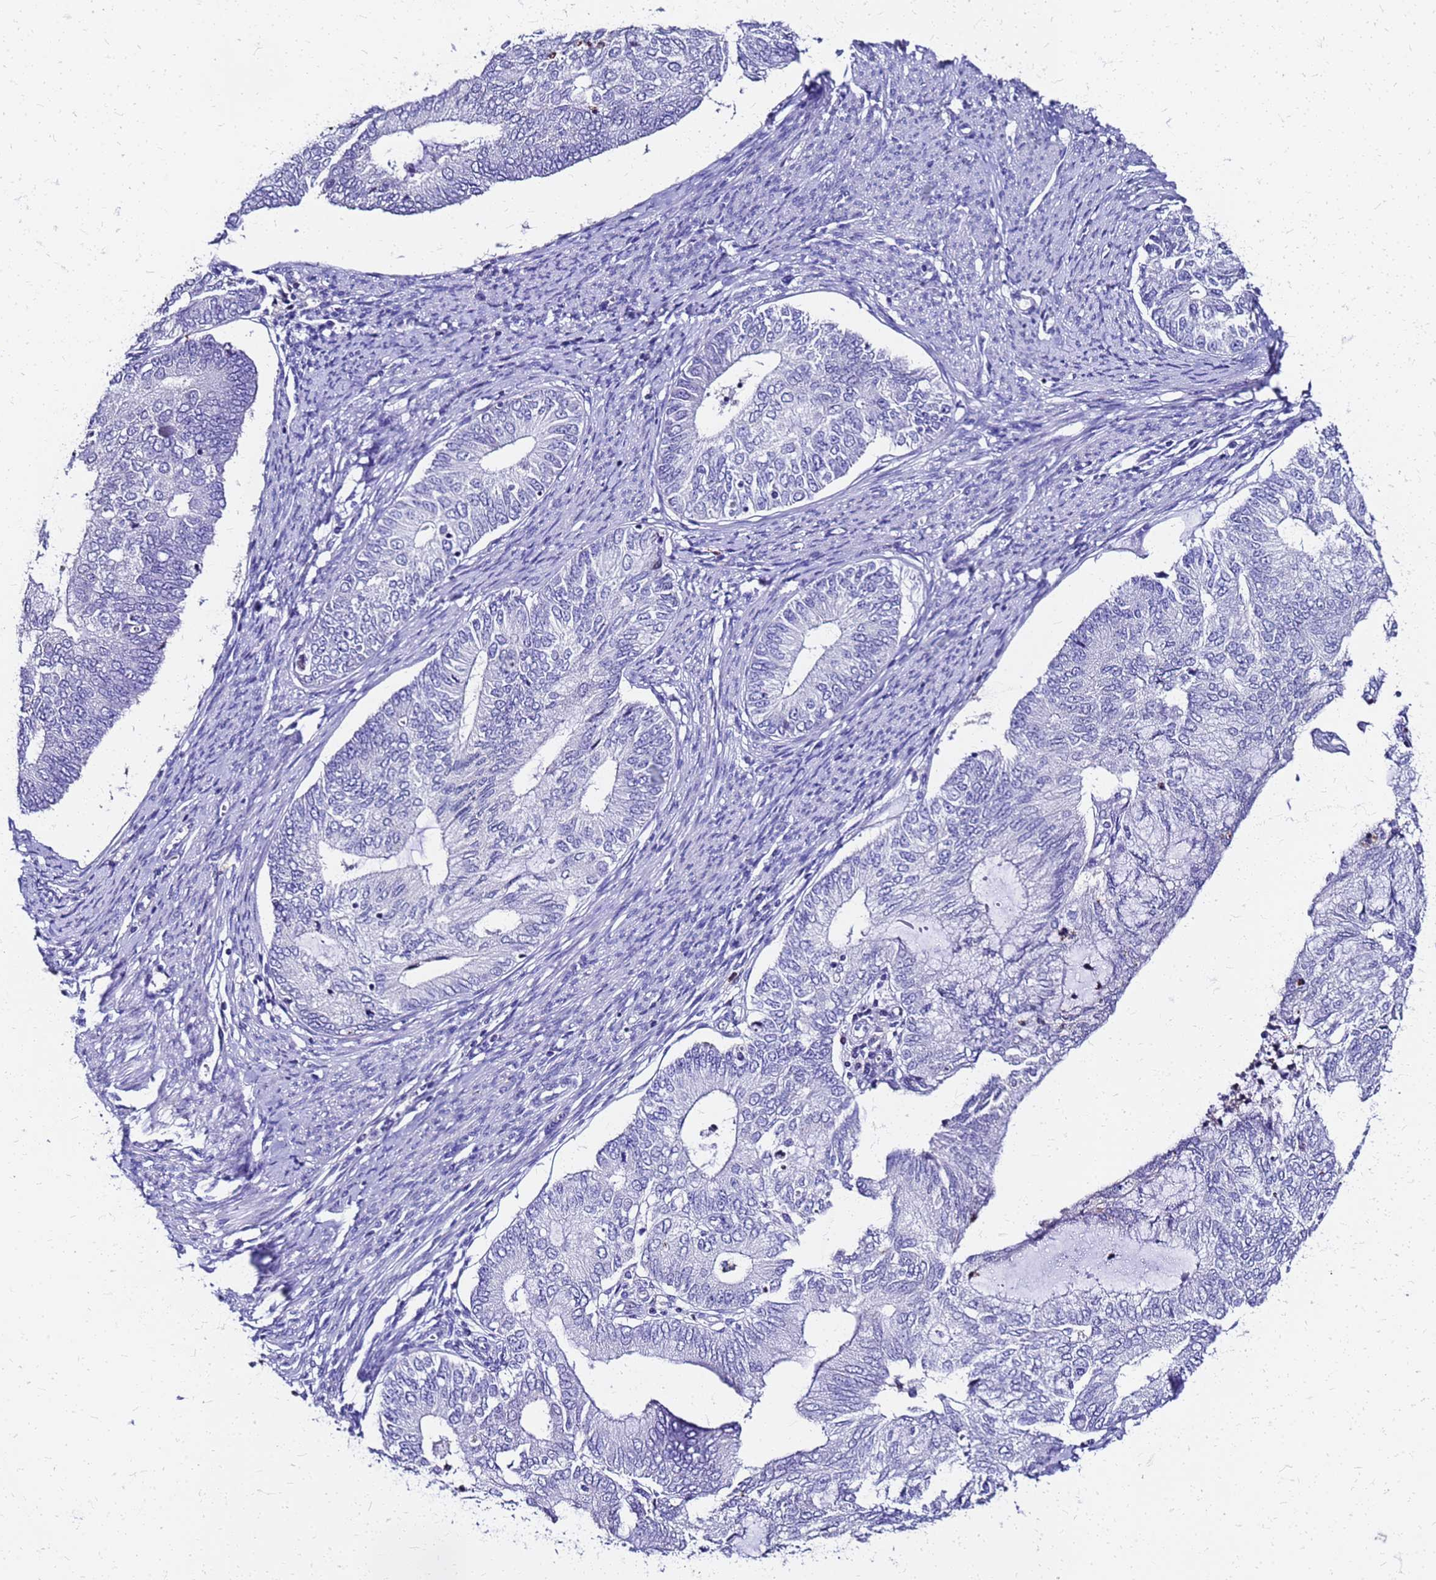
{"staining": {"intensity": "negative", "quantity": "none", "location": "none"}, "tissue": "endometrial cancer", "cell_type": "Tumor cells", "image_type": "cancer", "snomed": [{"axis": "morphology", "description": "Adenocarcinoma, NOS"}, {"axis": "topography", "description": "Endometrium"}], "caption": "IHC histopathology image of neoplastic tissue: human endometrial cancer (adenocarcinoma) stained with DAB (3,3'-diaminobenzidine) demonstrates no significant protein staining in tumor cells. The staining was performed using DAB to visualize the protein expression in brown, while the nuclei were stained in blue with hematoxylin (Magnification: 20x).", "gene": "SMIM21", "patient": {"sex": "female", "age": 68}}